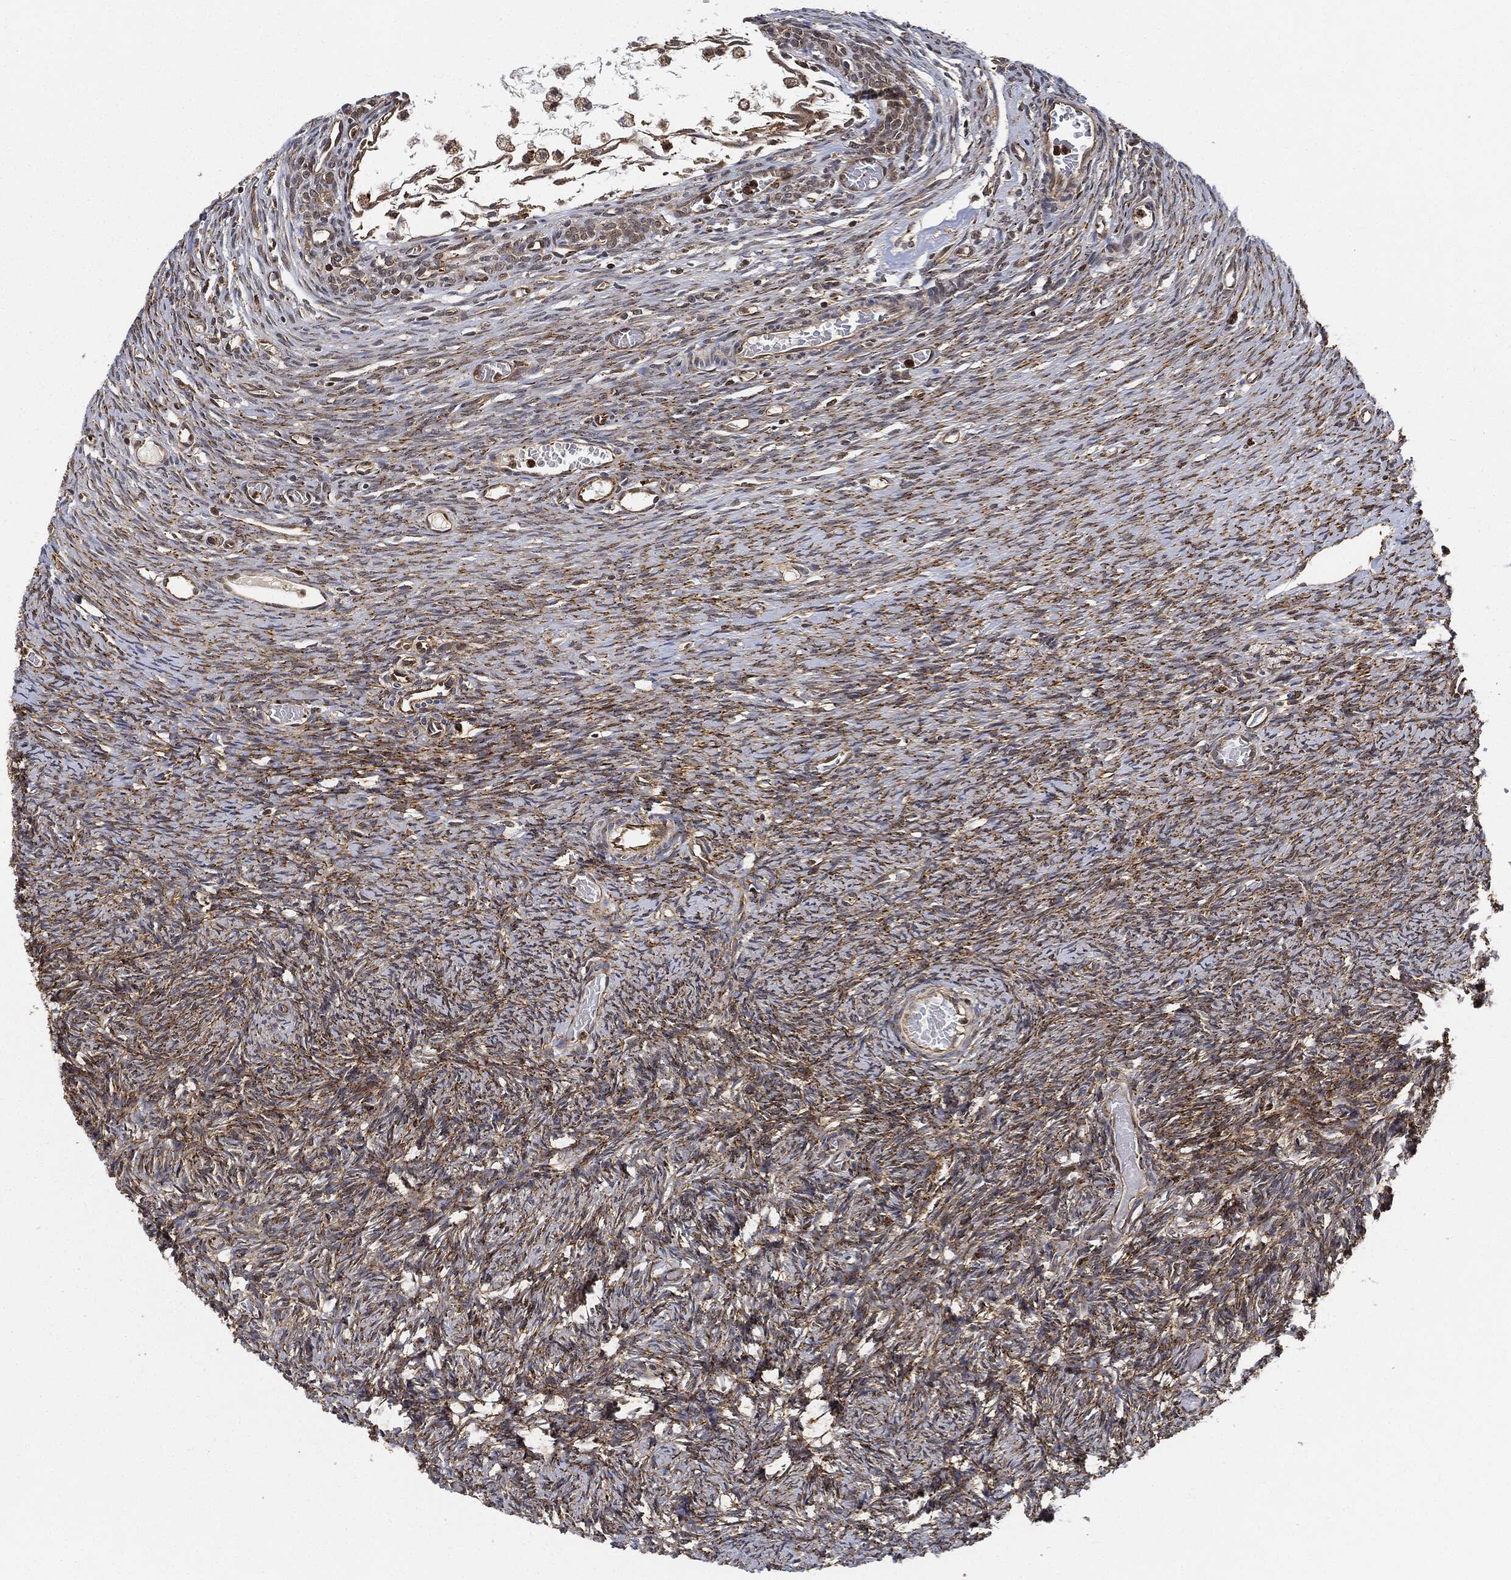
{"staining": {"intensity": "strong", "quantity": ">75%", "location": "cytoplasmic/membranous"}, "tissue": "ovary", "cell_type": "Follicle cells", "image_type": "normal", "snomed": [{"axis": "morphology", "description": "Normal tissue, NOS"}, {"axis": "topography", "description": "Ovary"}], "caption": "Immunohistochemistry (DAB) staining of unremarkable human ovary shows strong cytoplasmic/membranous protein staining in about >75% of follicle cells. (Brightfield microscopy of DAB IHC at high magnification).", "gene": "MAP3K3", "patient": {"sex": "female", "age": 39}}